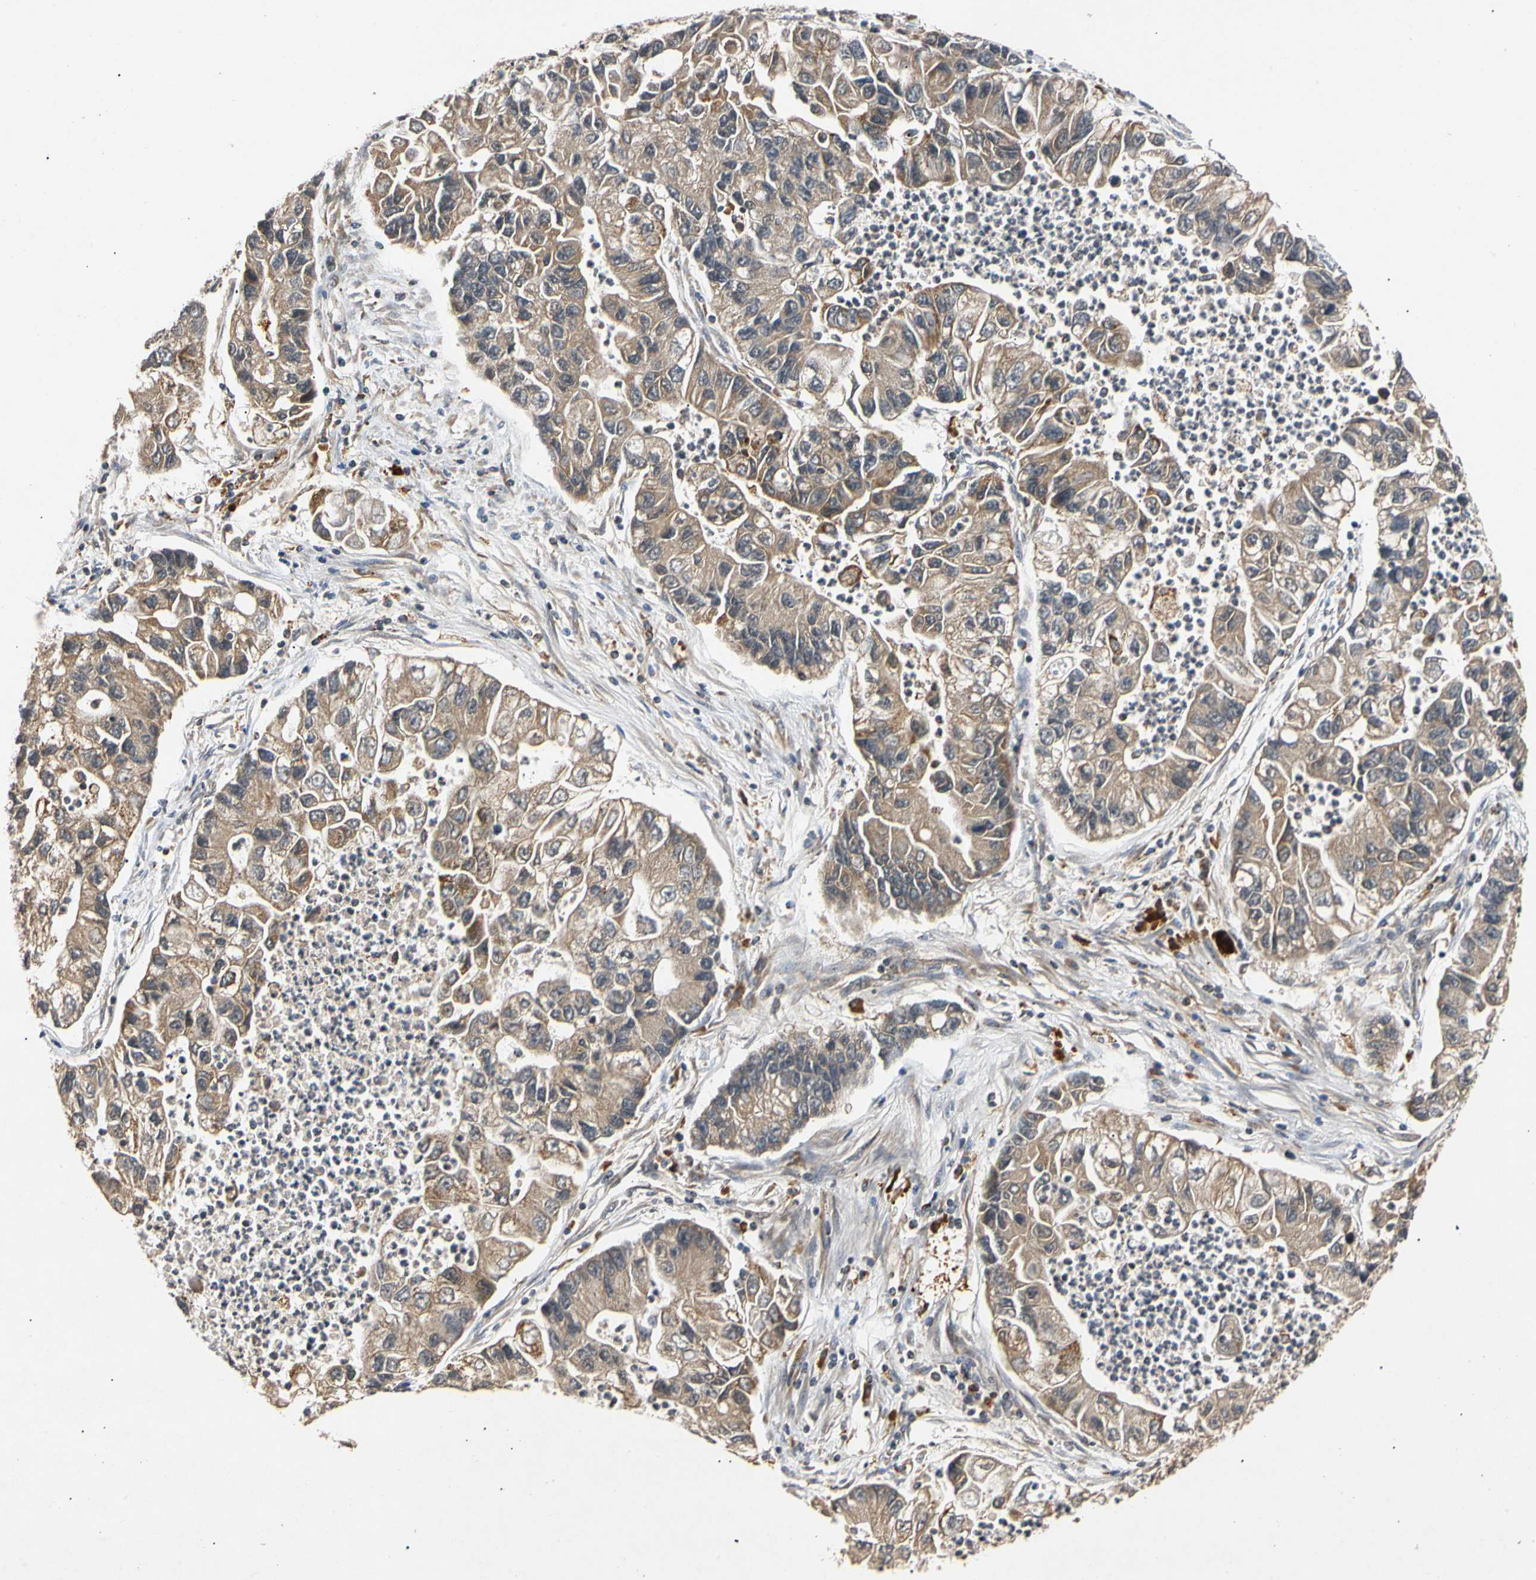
{"staining": {"intensity": "weak", "quantity": ">75%", "location": "cytoplasmic/membranous"}, "tissue": "lung cancer", "cell_type": "Tumor cells", "image_type": "cancer", "snomed": [{"axis": "morphology", "description": "Adenocarcinoma, NOS"}, {"axis": "topography", "description": "Lung"}], "caption": "Immunohistochemistry of human lung adenocarcinoma shows low levels of weak cytoplasmic/membranous positivity in about >75% of tumor cells. (Brightfield microscopy of DAB IHC at high magnification).", "gene": "MRPS22", "patient": {"sex": "female", "age": 51}}